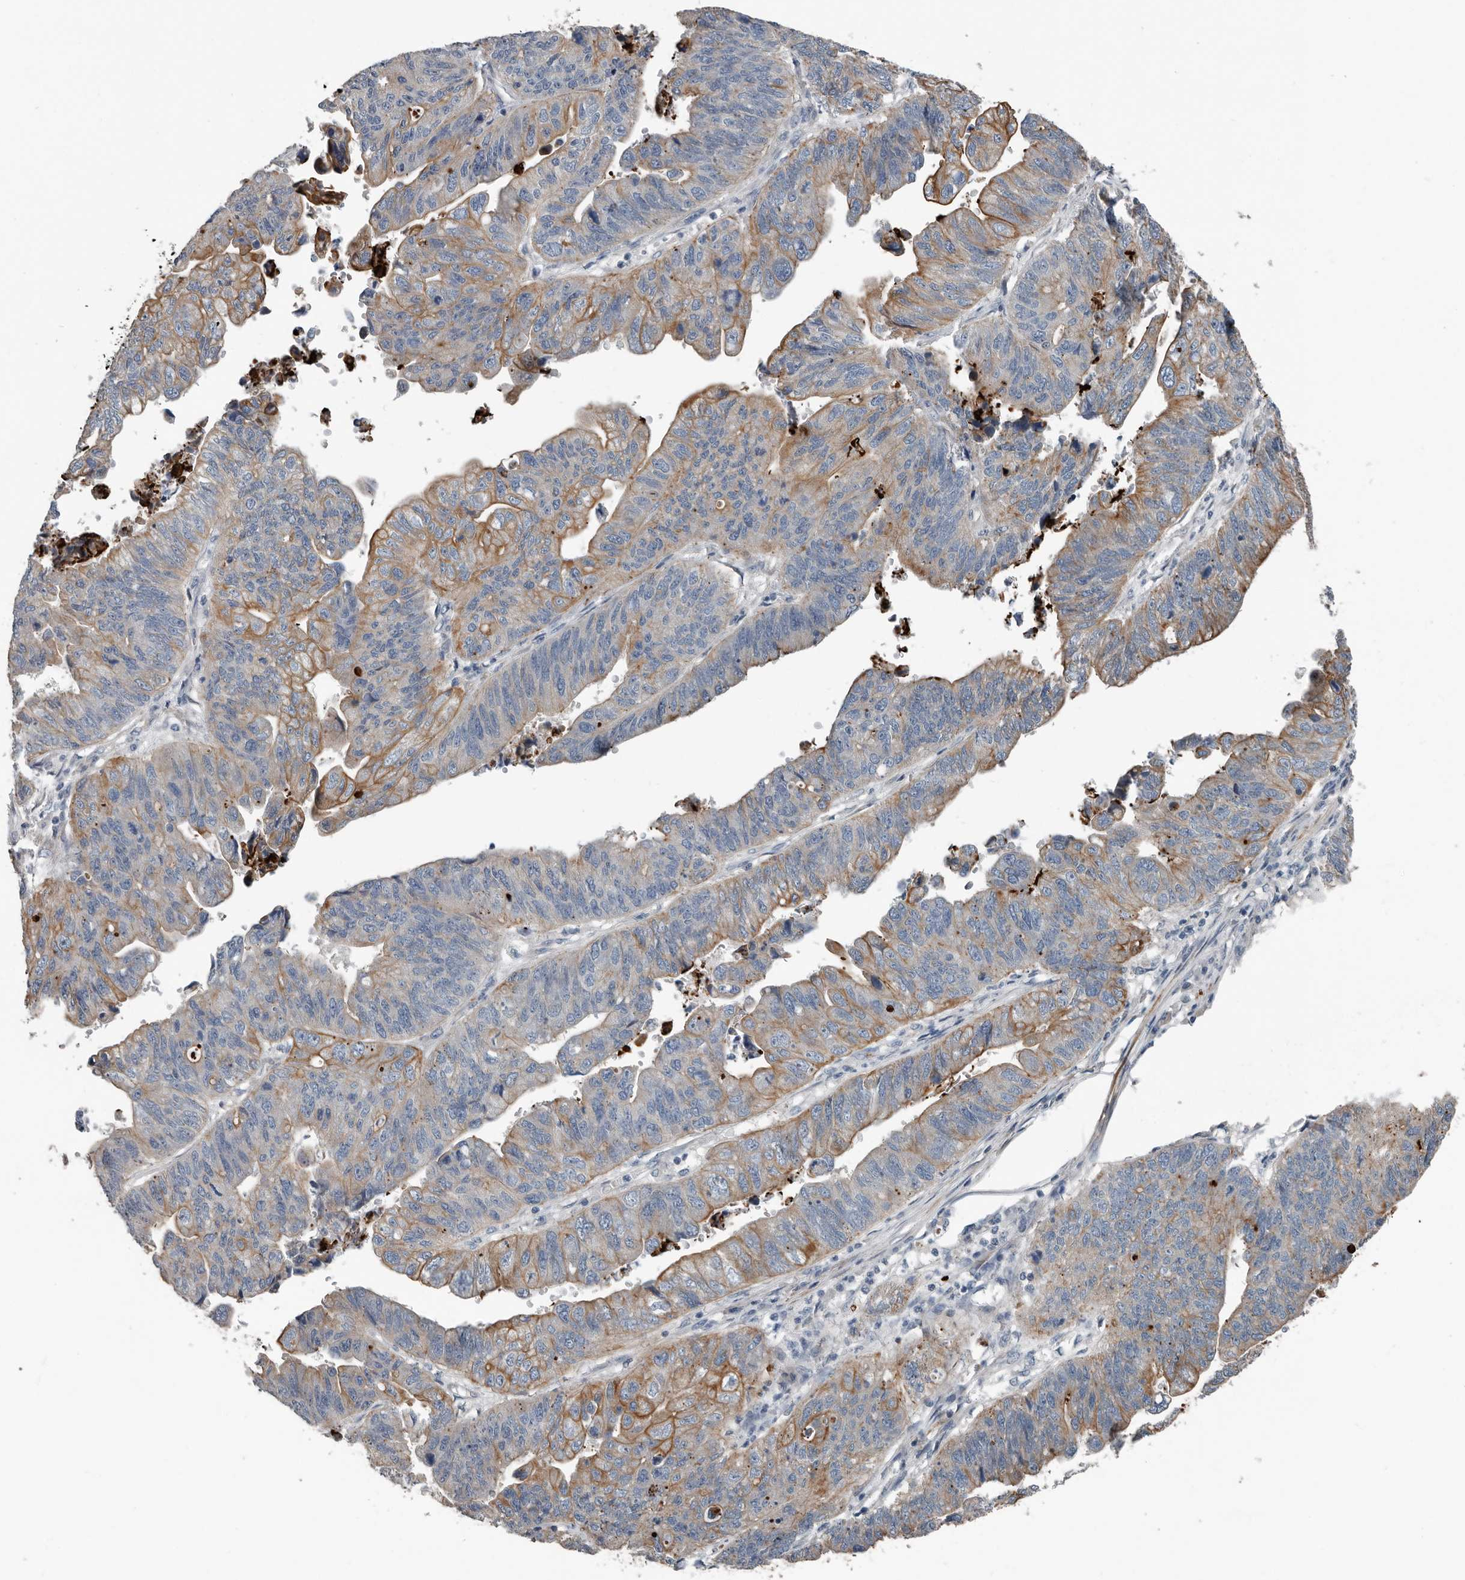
{"staining": {"intensity": "moderate", "quantity": "<25%", "location": "cytoplasmic/membranous"}, "tissue": "stomach cancer", "cell_type": "Tumor cells", "image_type": "cancer", "snomed": [{"axis": "morphology", "description": "Adenocarcinoma, NOS"}, {"axis": "topography", "description": "Stomach"}], "caption": "Stomach adenocarcinoma stained with a brown dye shows moderate cytoplasmic/membranous positive staining in approximately <25% of tumor cells.", "gene": "DPY19L4", "patient": {"sex": "male", "age": 59}}